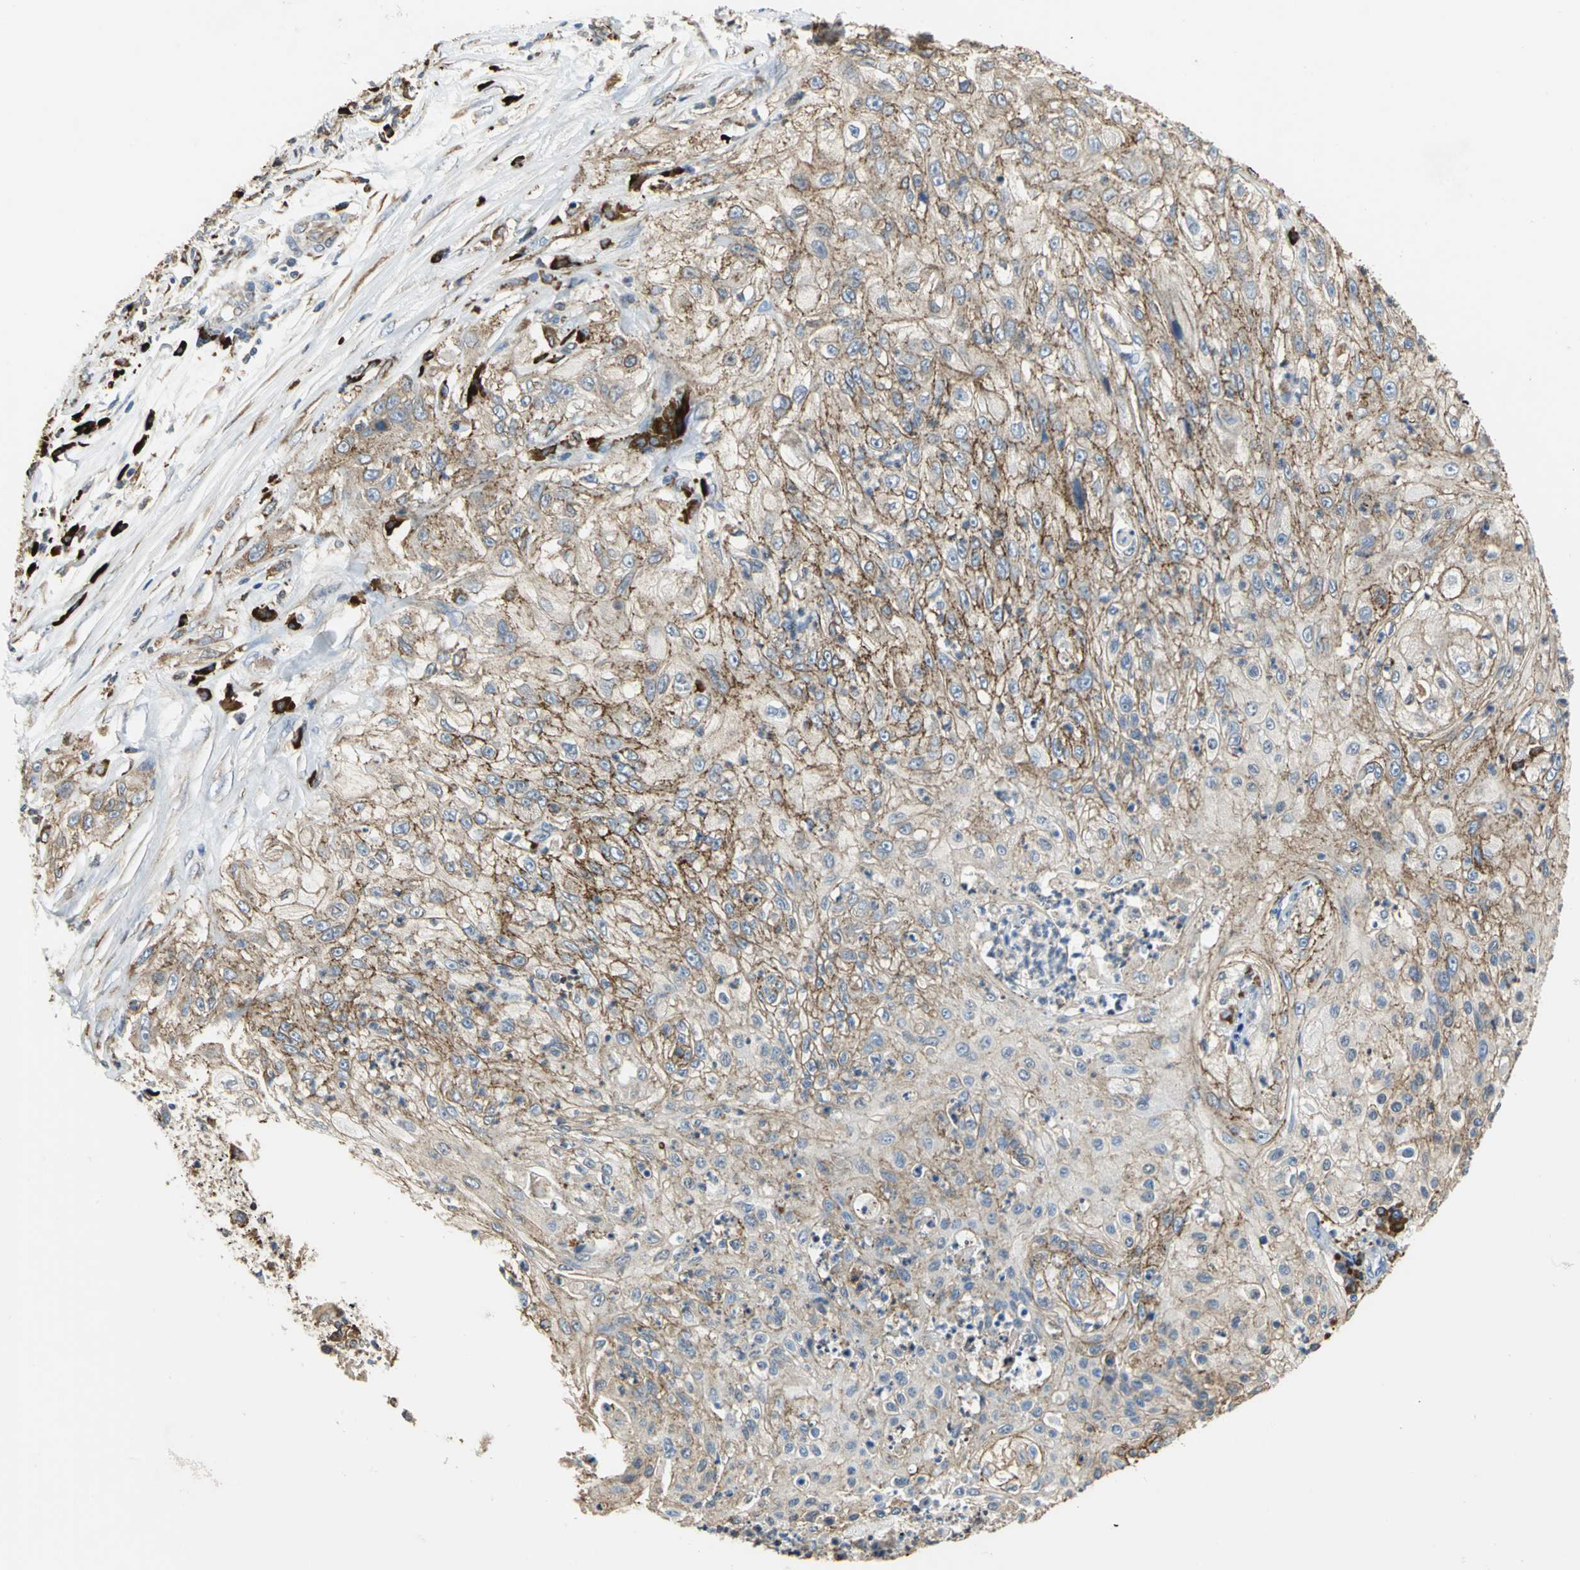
{"staining": {"intensity": "weak", "quantity": ">75%", "location": "cytoplasmic/membranous"}, "tissue": "lung cancer", "cell_type": "Tumor cells", "image_type": "cancer", "snomed": [{"axis": "morphology", "description": "Inflammation, NOS"}, {"axis": "morphology", "description": "Squamous cell carcinoma, NOS"}, {"axis": "topography", "description": "Lymph node"}, {"axis": "topography", "description": "Soft tissue"}, {"axis": "topography", "description": "Lung"}], "caption": "Human lung cancer (squamous cell carcinoma) stained with a brown dye exhibits weak cytoplasmic/membranous positive positivity in approximately >75% of tumor cells.", "gene": "SDF2L1", "patient": {"sex": "male", "age": 66}}